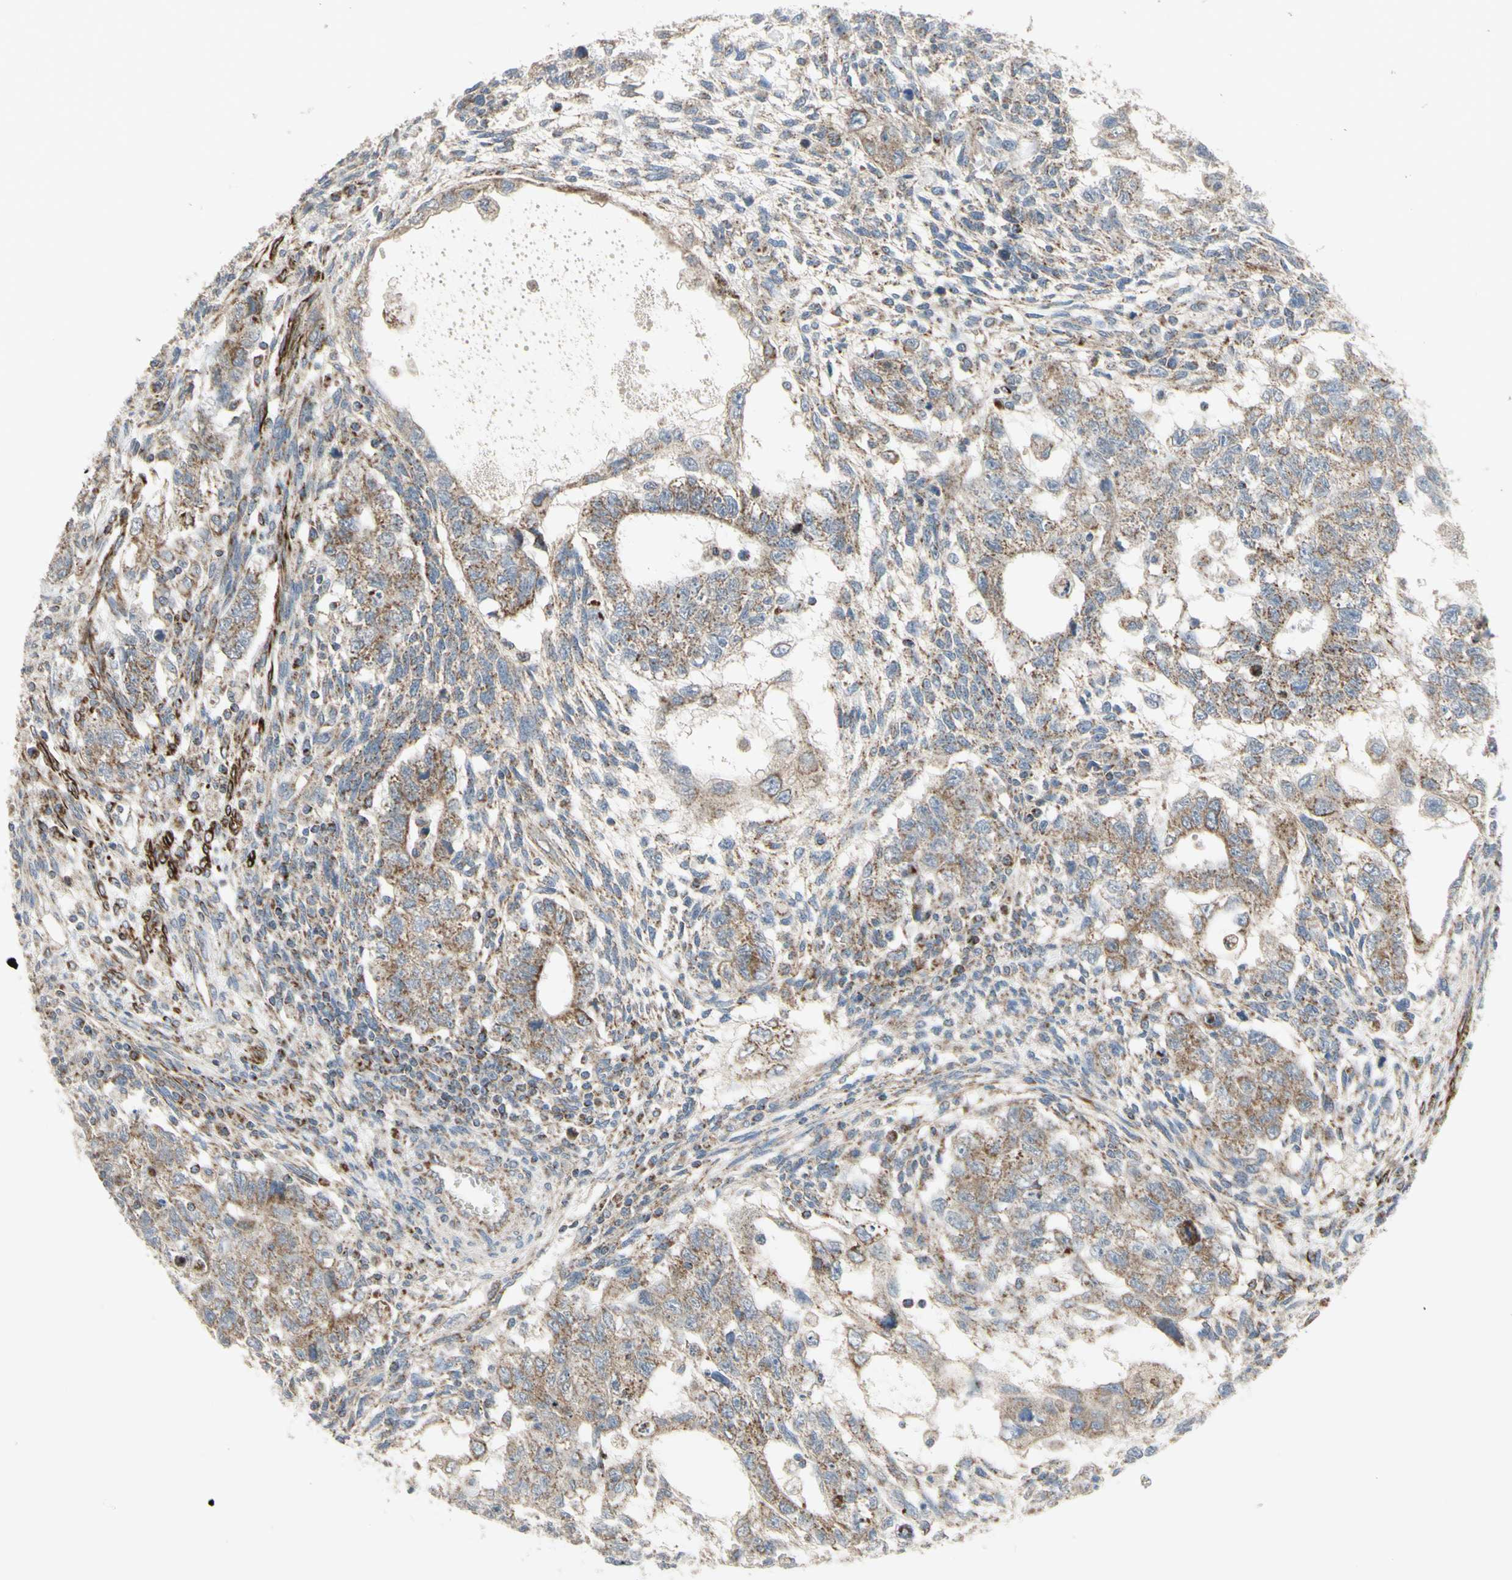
{"staining": {"intensity": "weak", "quantity": ">75%", "location": "cytoplasmic/membranous"}, "tissue": "testis cancer", "cell_type": "Tumor cells", "image_type": "cancer", "snomed": [{"axis": "morphology", "description": "Normal tissue, NOS"}, {"axis": "morphology", "description": "Carcinoma, Embryonal, NOS"}, {"axis": "topography", "description": "Testis"}], "caption": "Testis cancer stained with DAB (3,3'-diaminobenzidine) immunohistochemistry (IHC) displays low levels of weak cytoplasmic/membranous staining in approximately >75% of tumor cells.", "gene": "FAM171B", "patient": {"sex": "male", "age": 36}}